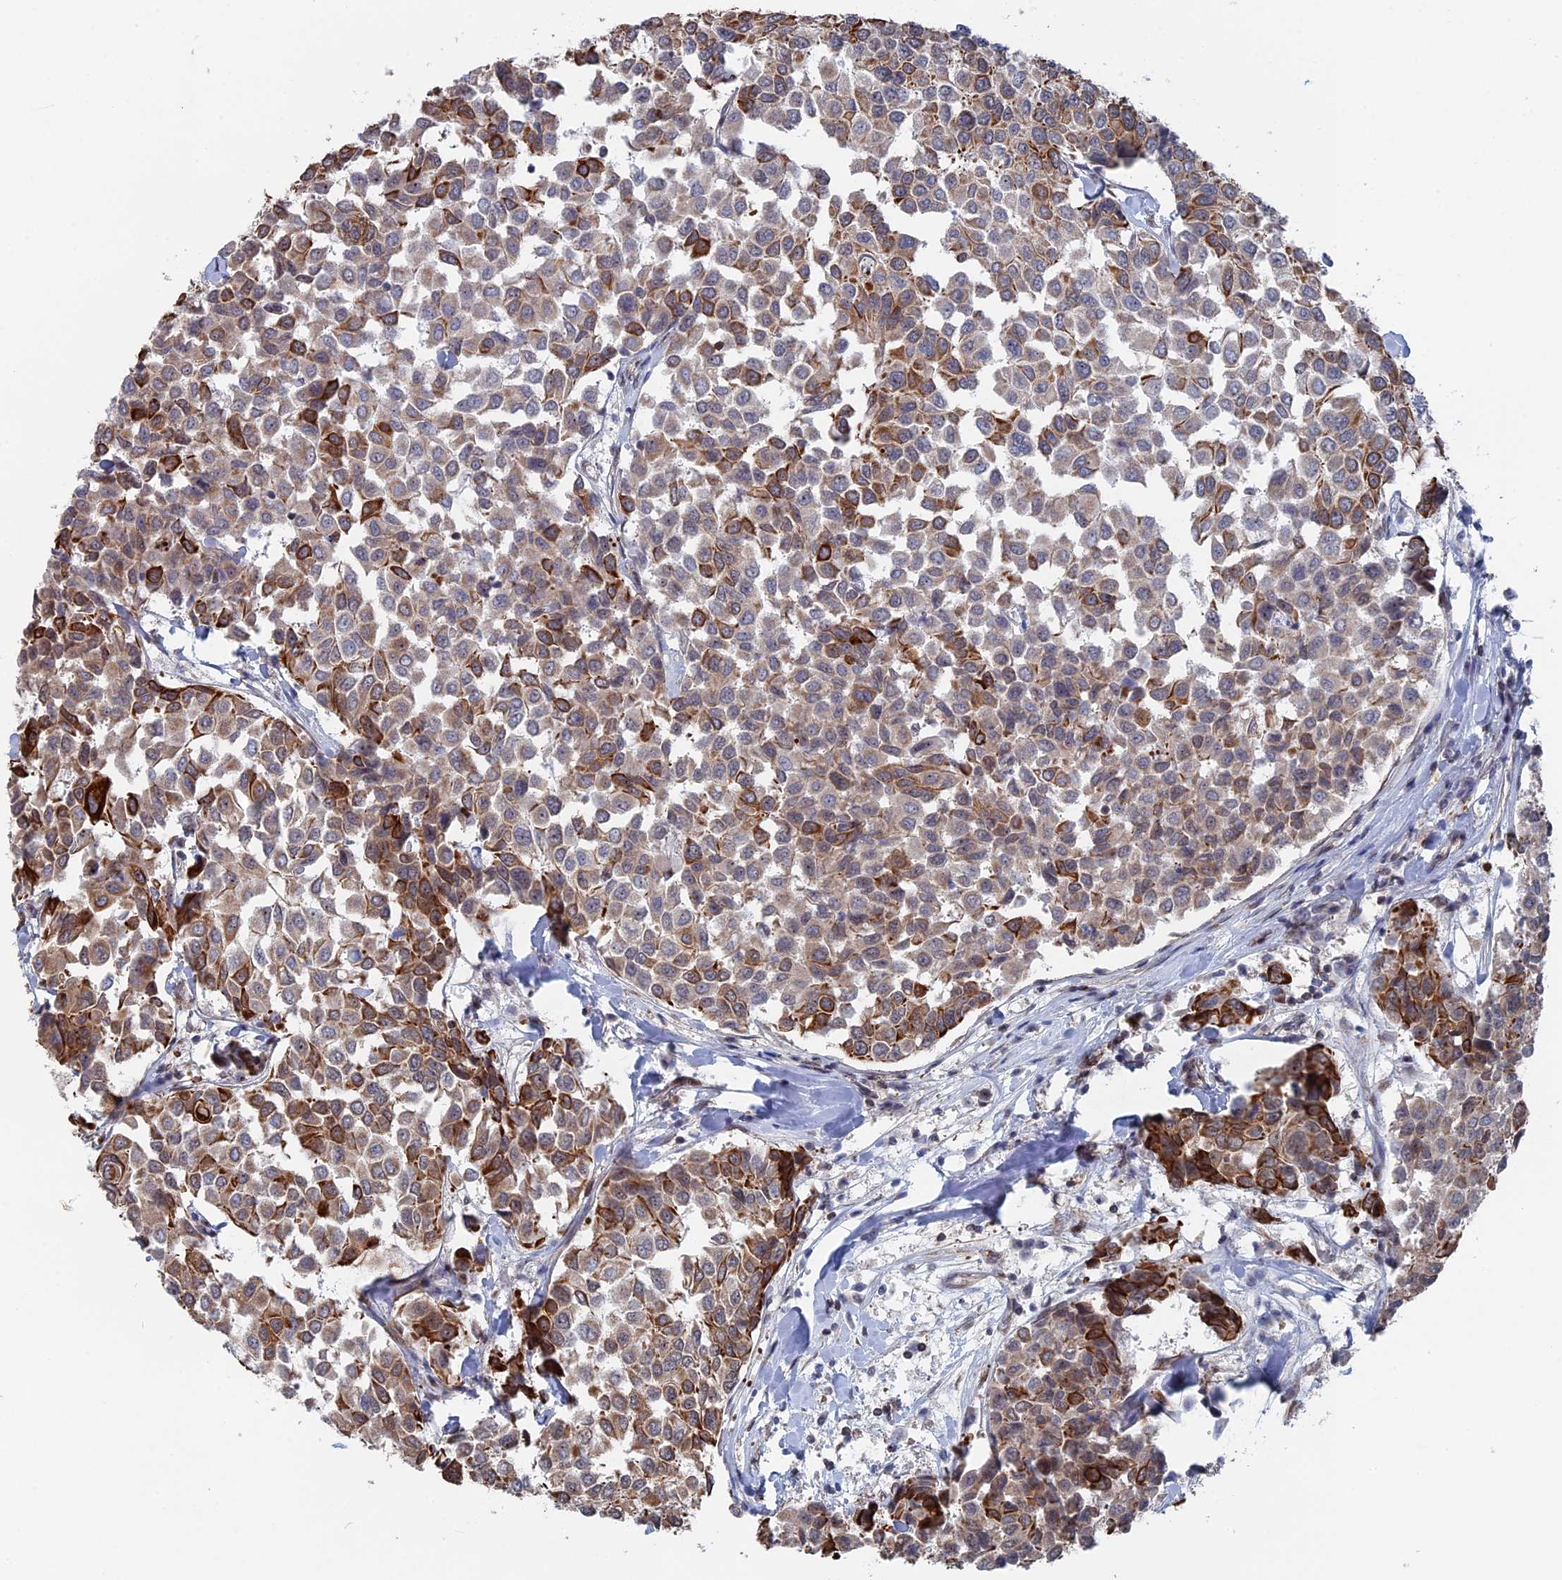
{"staining": {"intensity": "moderate", "quantity": "25%-75%", "location": "cytoplasmic/membranous"}, "tissue": "breast cancer", "cell_type": "Tumor cells", "image_type": "cancer", "snomed": [{"axis": "morphology", "description": "Duct carcinoma"}, {"axis": "topography", "description": "Breast"}], "caption": "DAB (3,3'-diaminobenzidine) immunohistochemical staining of human breast cancer displays moderate cytoplasmic/membranous protein staining in about 25%-75% of tumor cells.", "gene": "IL7", "patient": {"sex": "female", "age": 55}}